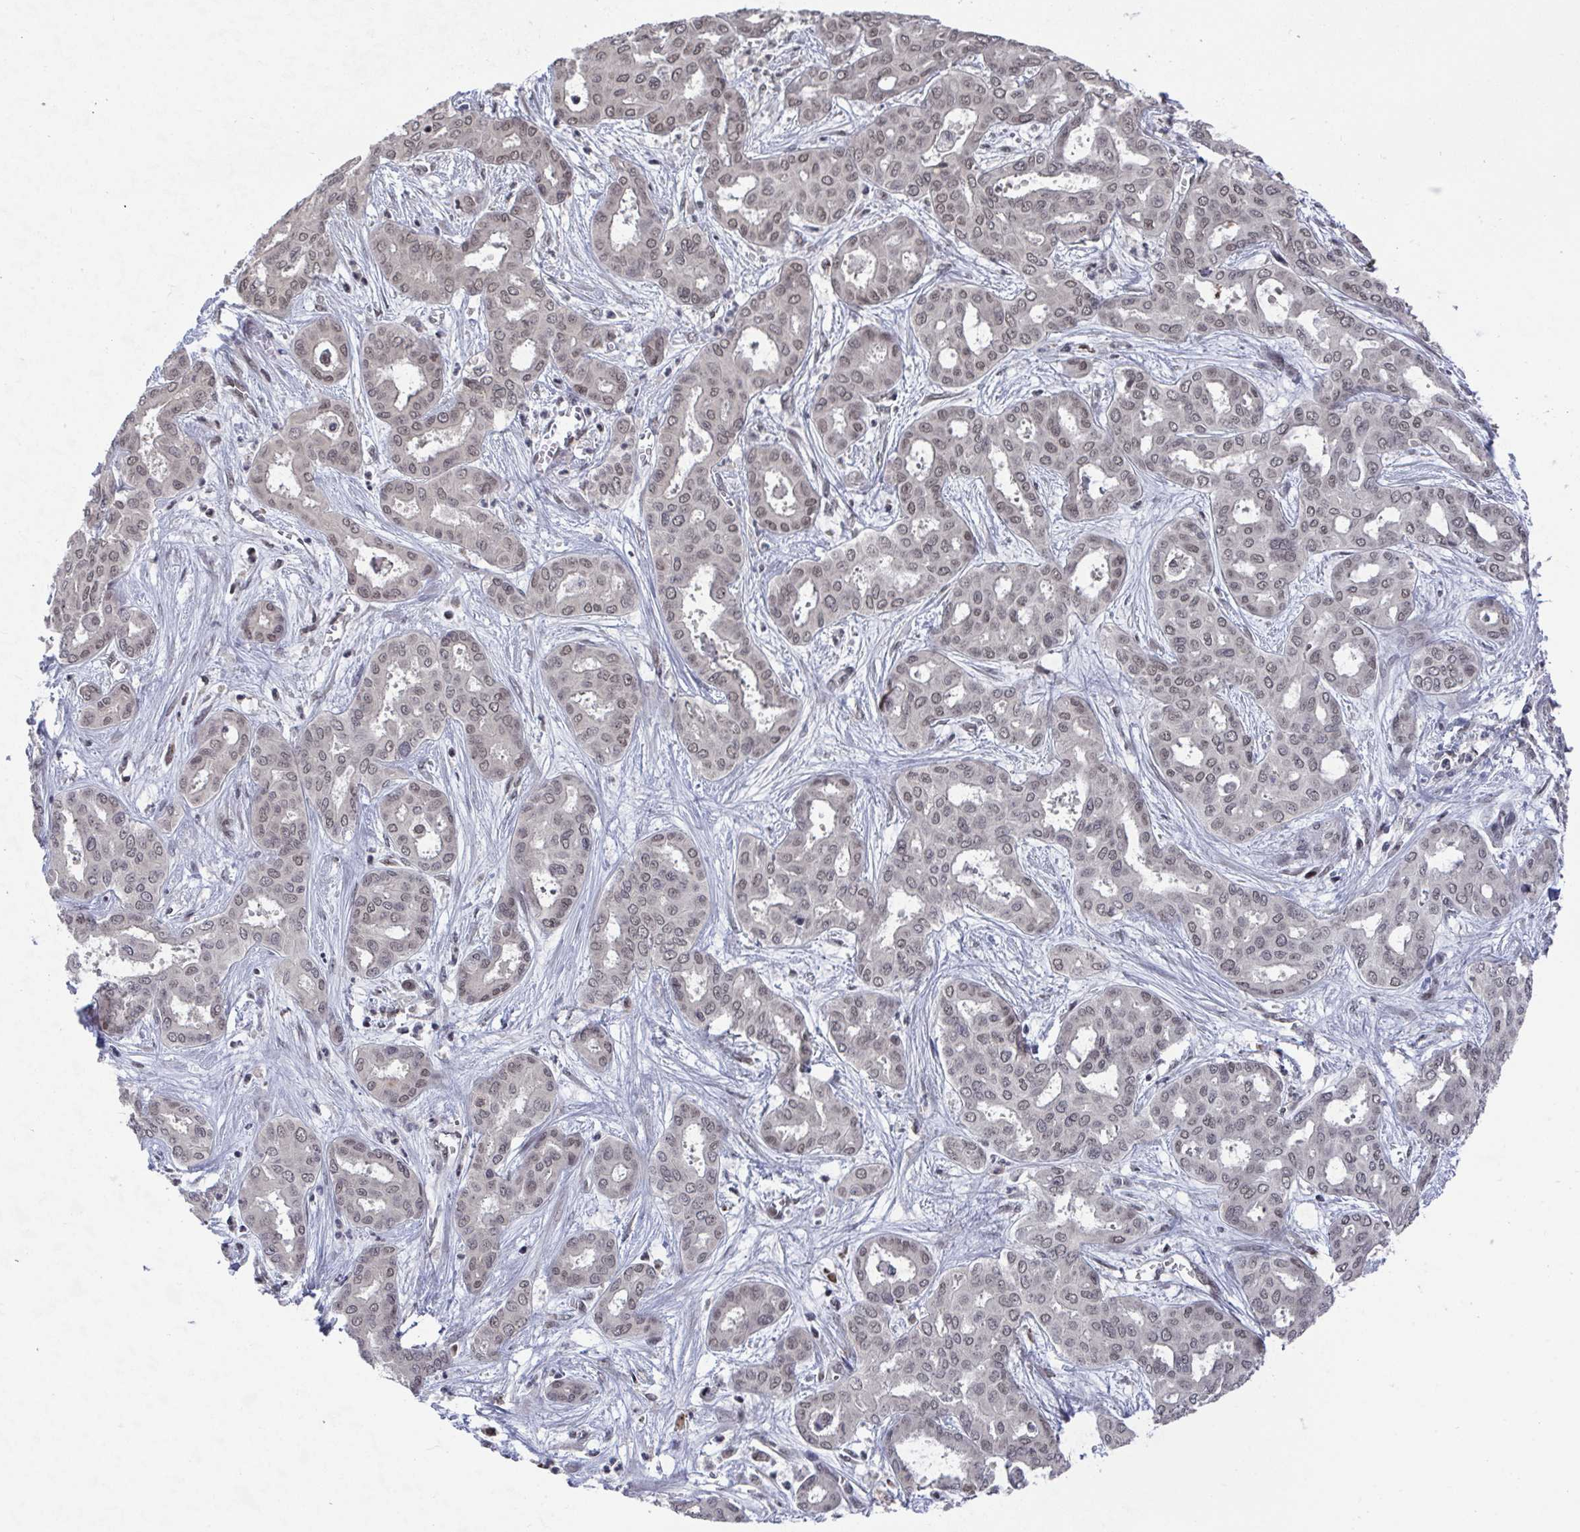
{"staining": {"intensity": "weak", "quantity": "25%-75%", "location": "nuclear"}, "tissue": "liver cancer", "cell_type": "Tumor cells", "image_type": "cancer", "snomed": [{"axis": "morphology", "description": "Cholangiocarcinoma"}, {"axis": "topography", "description": "Liver"}], "caption": "IHC of liver cholangiocarcinoma reveals low levels of weak nuclear positivity in about 25%-75% of tumor cells.", "gene": "JMJD1C", "patient": {"sex": "female", "age": 64}}